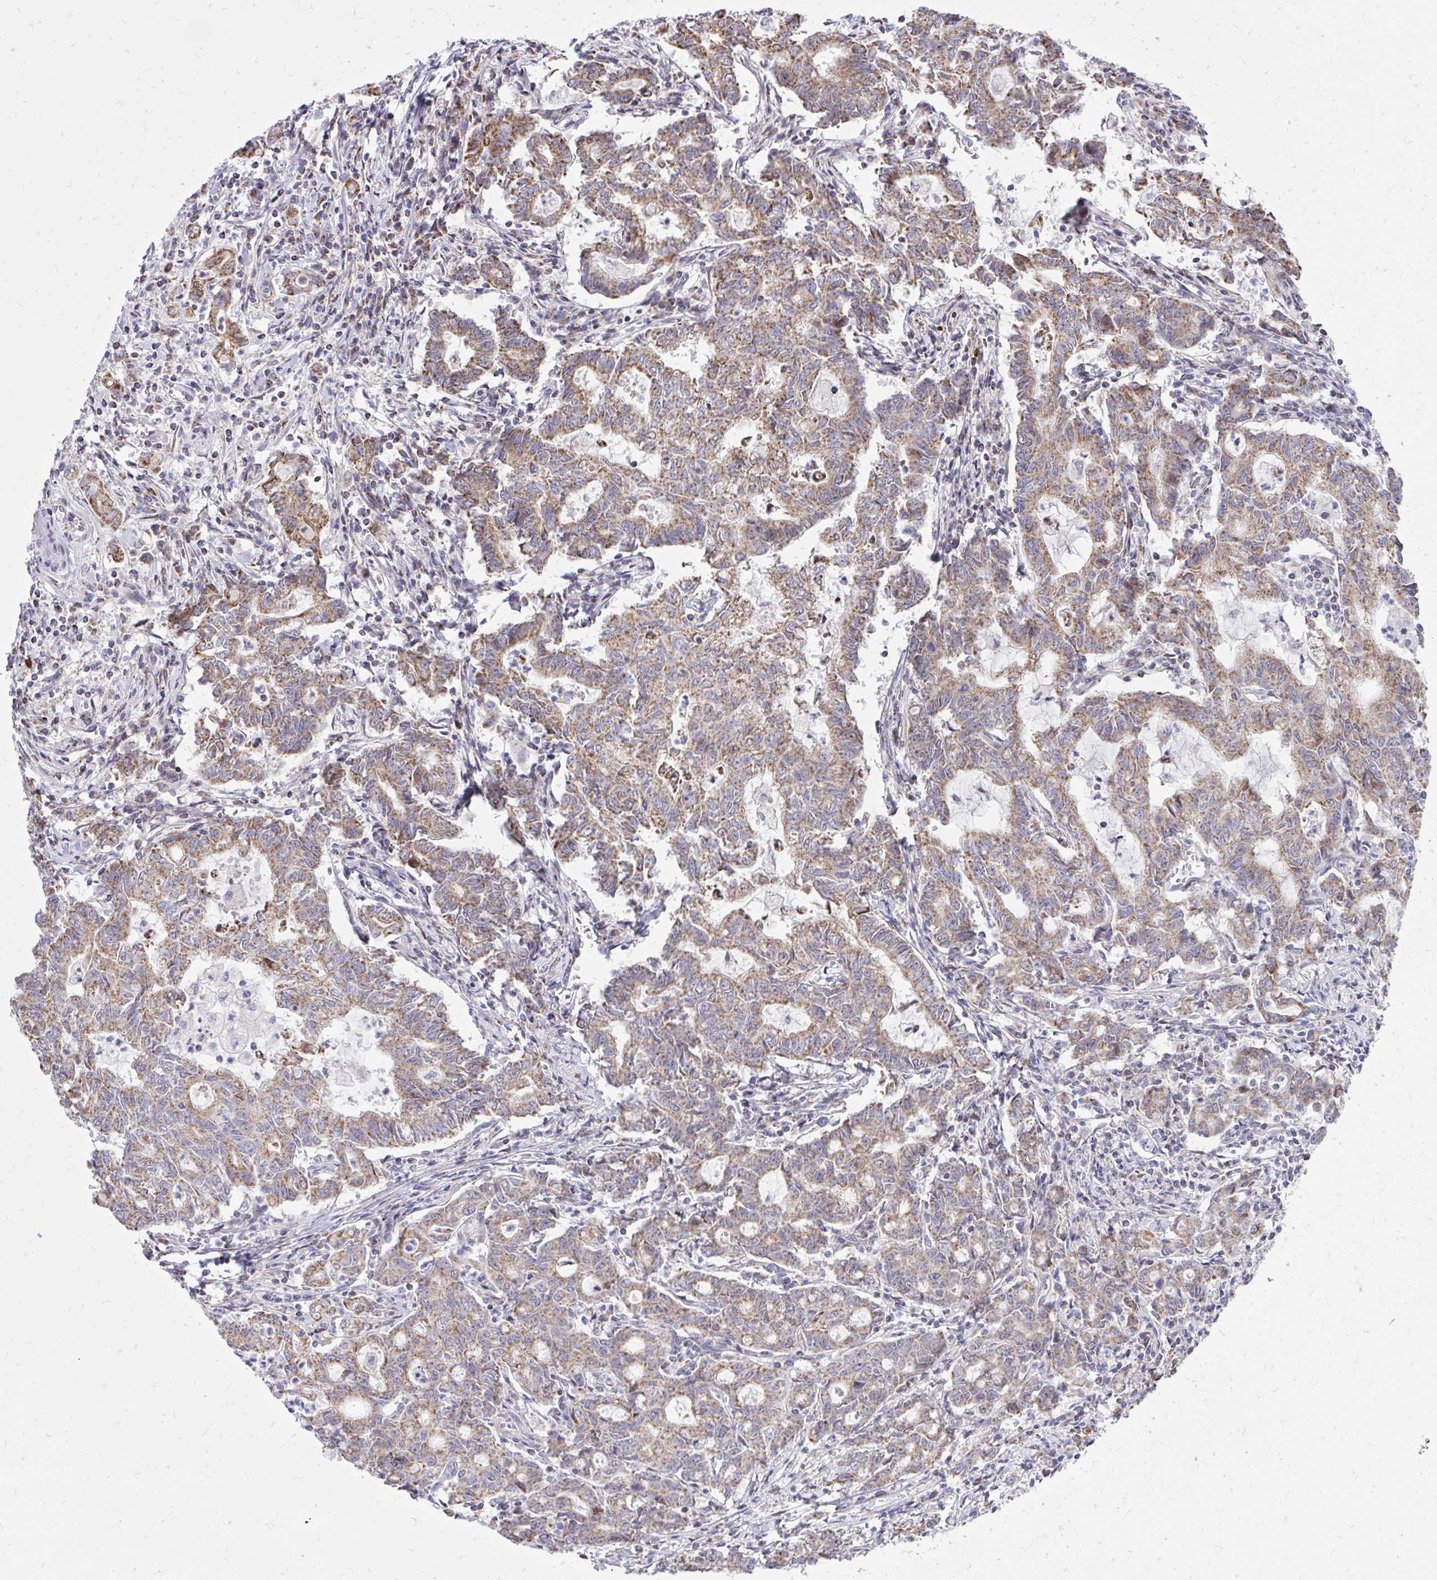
{"staining": {"intensity": "moderate", "quantity": ">75%", "location": "cytoplasmic/membranous"}, "tissue": "stomach cancer", "cell_type": "Tumor cells", "image_type": "cancer", "snomed": [{"axis": "morphology", "description": "Adenocarcinoma, NOS"}, {"axis": "topography", "description": "Stomach, upper"}], "caption": "There is medium levels of moderate cytoplasmic/membranous expression in tumor cells of stomach cancer, as demonstrated by immunohistochemical staining (brown color).", "gene": "ZNF362", "patient": {"sex": "female", "age": 79}}